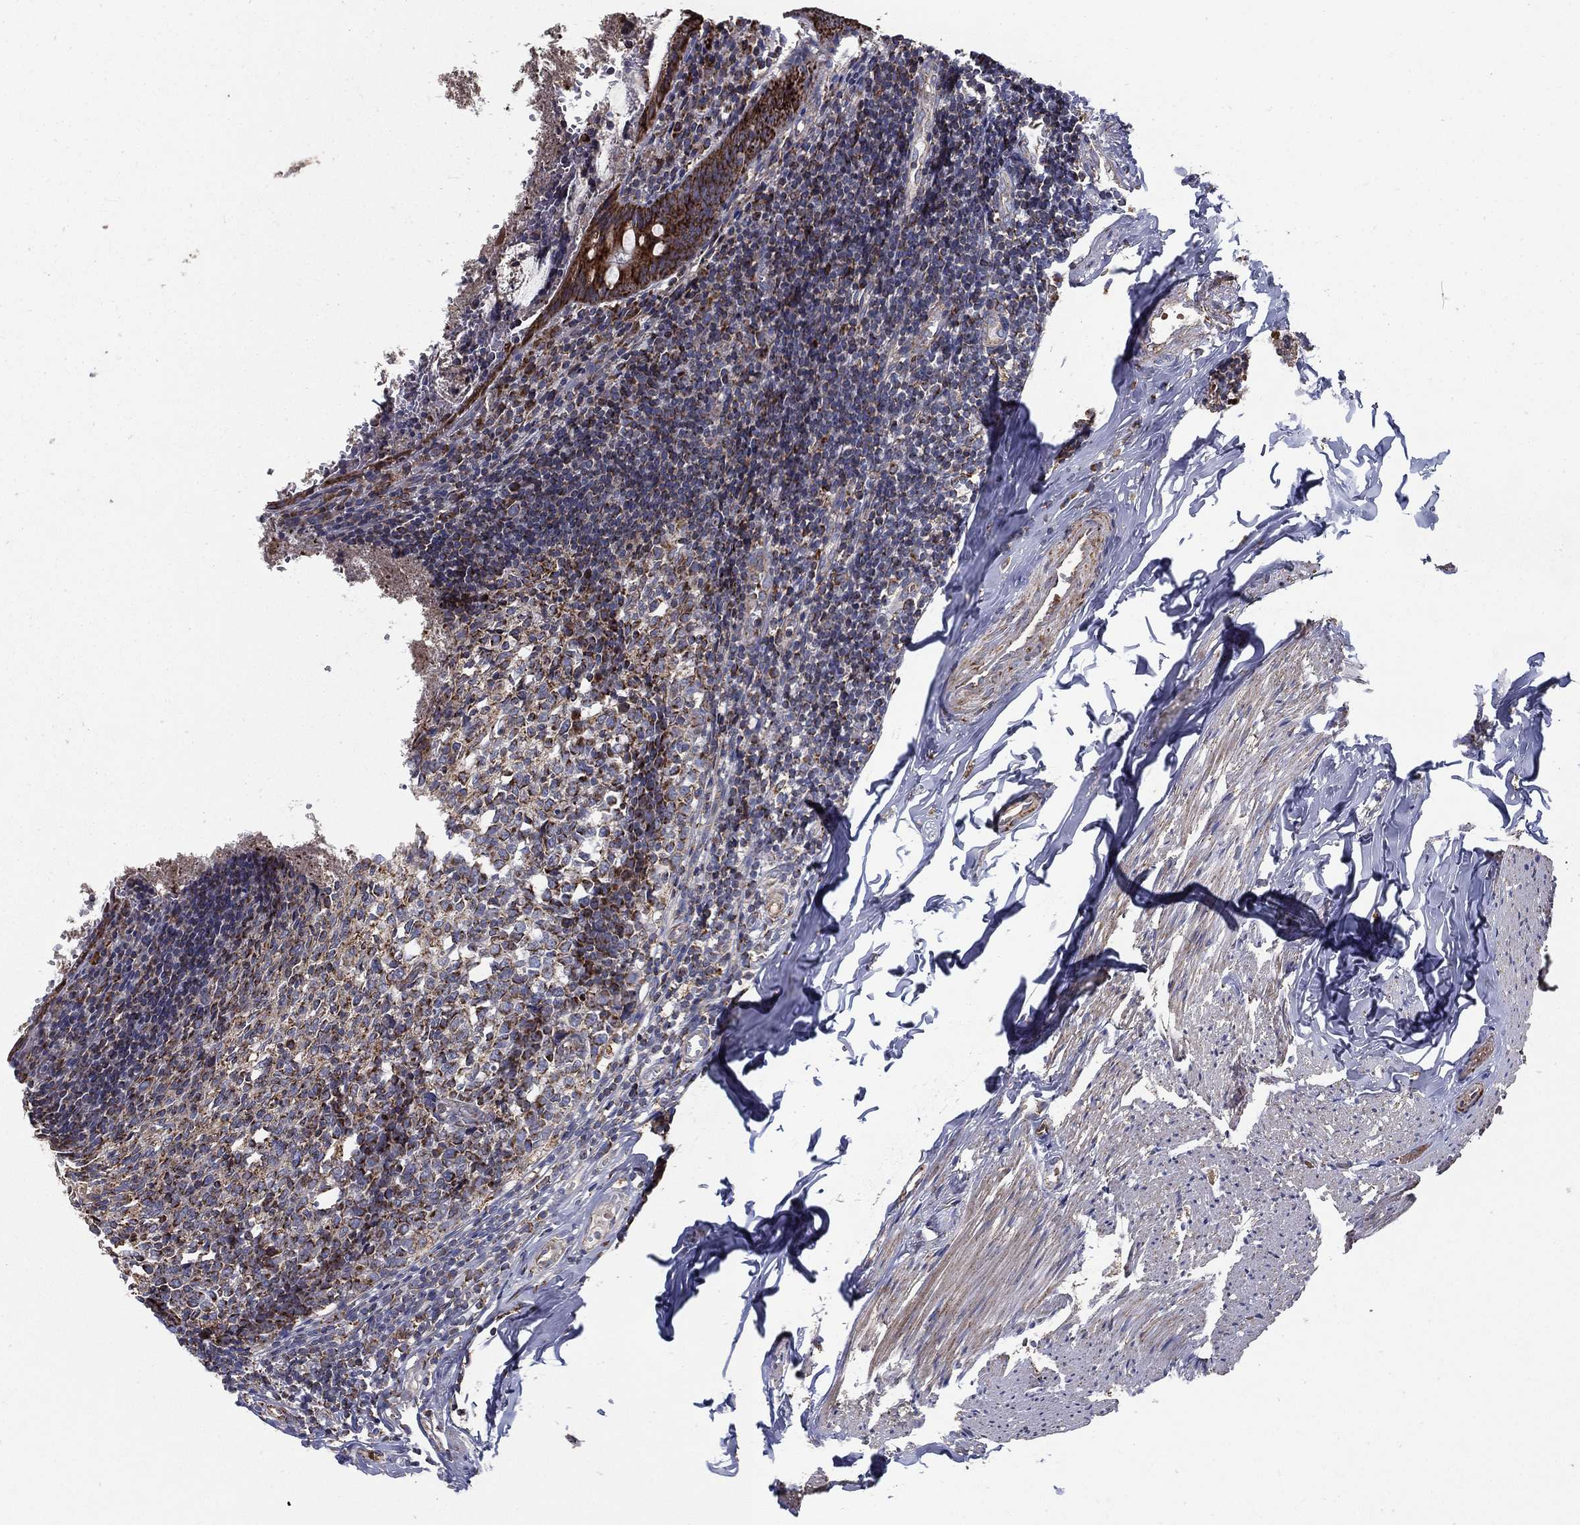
{"staining": {"intensity": "strong", "quantity": ">75%", "location": "cytoplasmic/membranous"}, "tissue": "appendix", "cell_type": "Glandular cells", "image_type": "normal", "snomed": [{"axis": "morphology", "description": "Normal tissue, NOS"}, {"axis": "topography", "description": "Appendix"}], "caption": "Protein expression analysis of benign appendix exhibits strong cytoplasmic/membranous expression in about >75% of glandular cells.", "gene": "MT", "patient": {"sex": "female", "age": 23}}